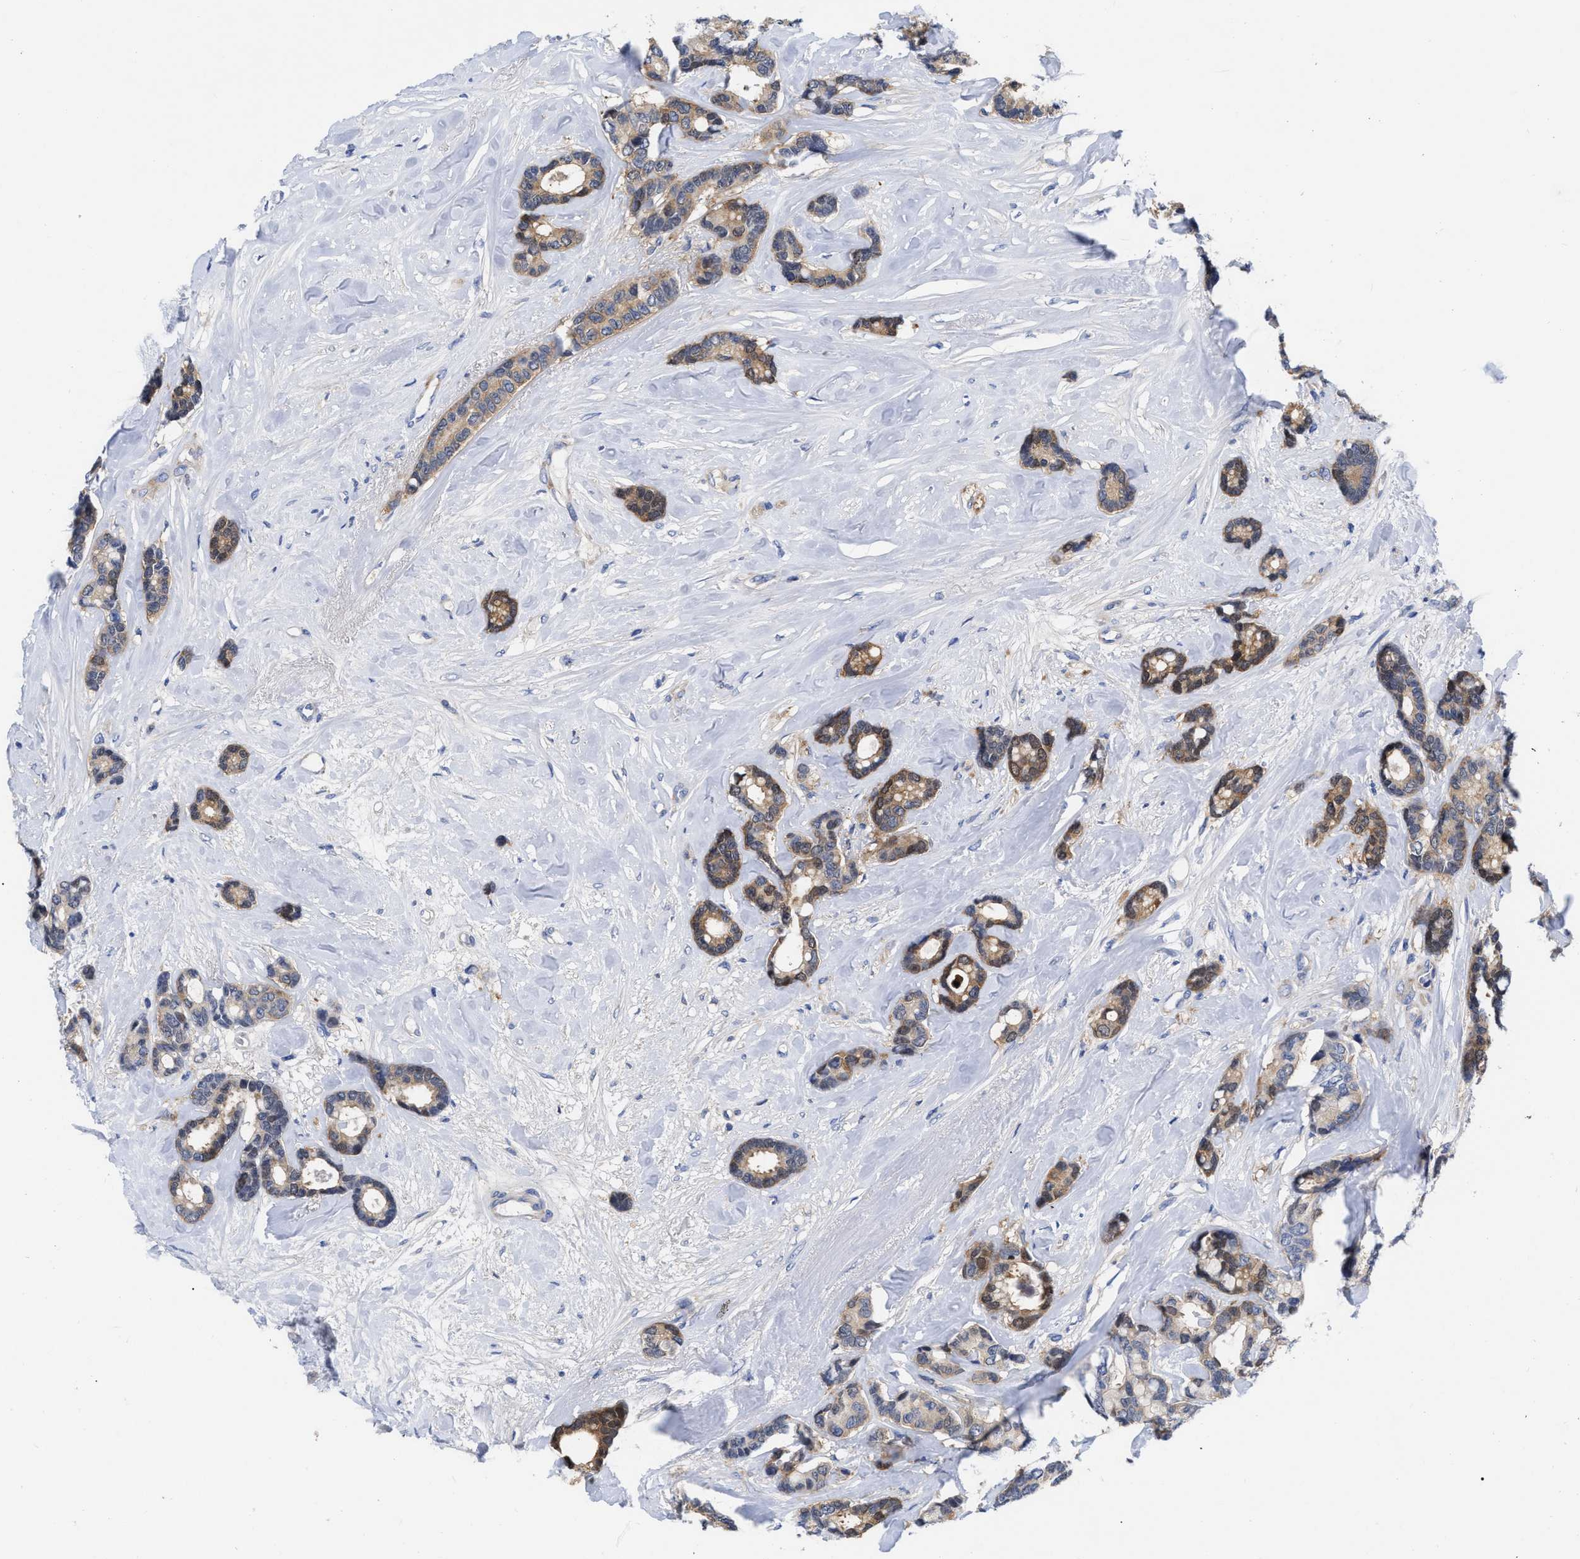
{"staining": {"intensity": "moderate", "quantity": ">75%", "location": "cytoplasmic/membranous"}, "tissue": "breast cancer", "cell_type": "Tumor cells", "image_type": "cancer", "snomed": [{"axis": "morphology", "description": "Duct carcinoma"}, {"axis": "topography", "description": "Breast"}], "caption": "The histopathology image reveals immunohistochemical staining of breast cancer (invasive ductal carcinoma). There is moderate cytoplasmic/membranous positivity is present in about >75% of tumor cells.", "gene": "RBKS", "patient": {"sex": "female", "age": 87}}